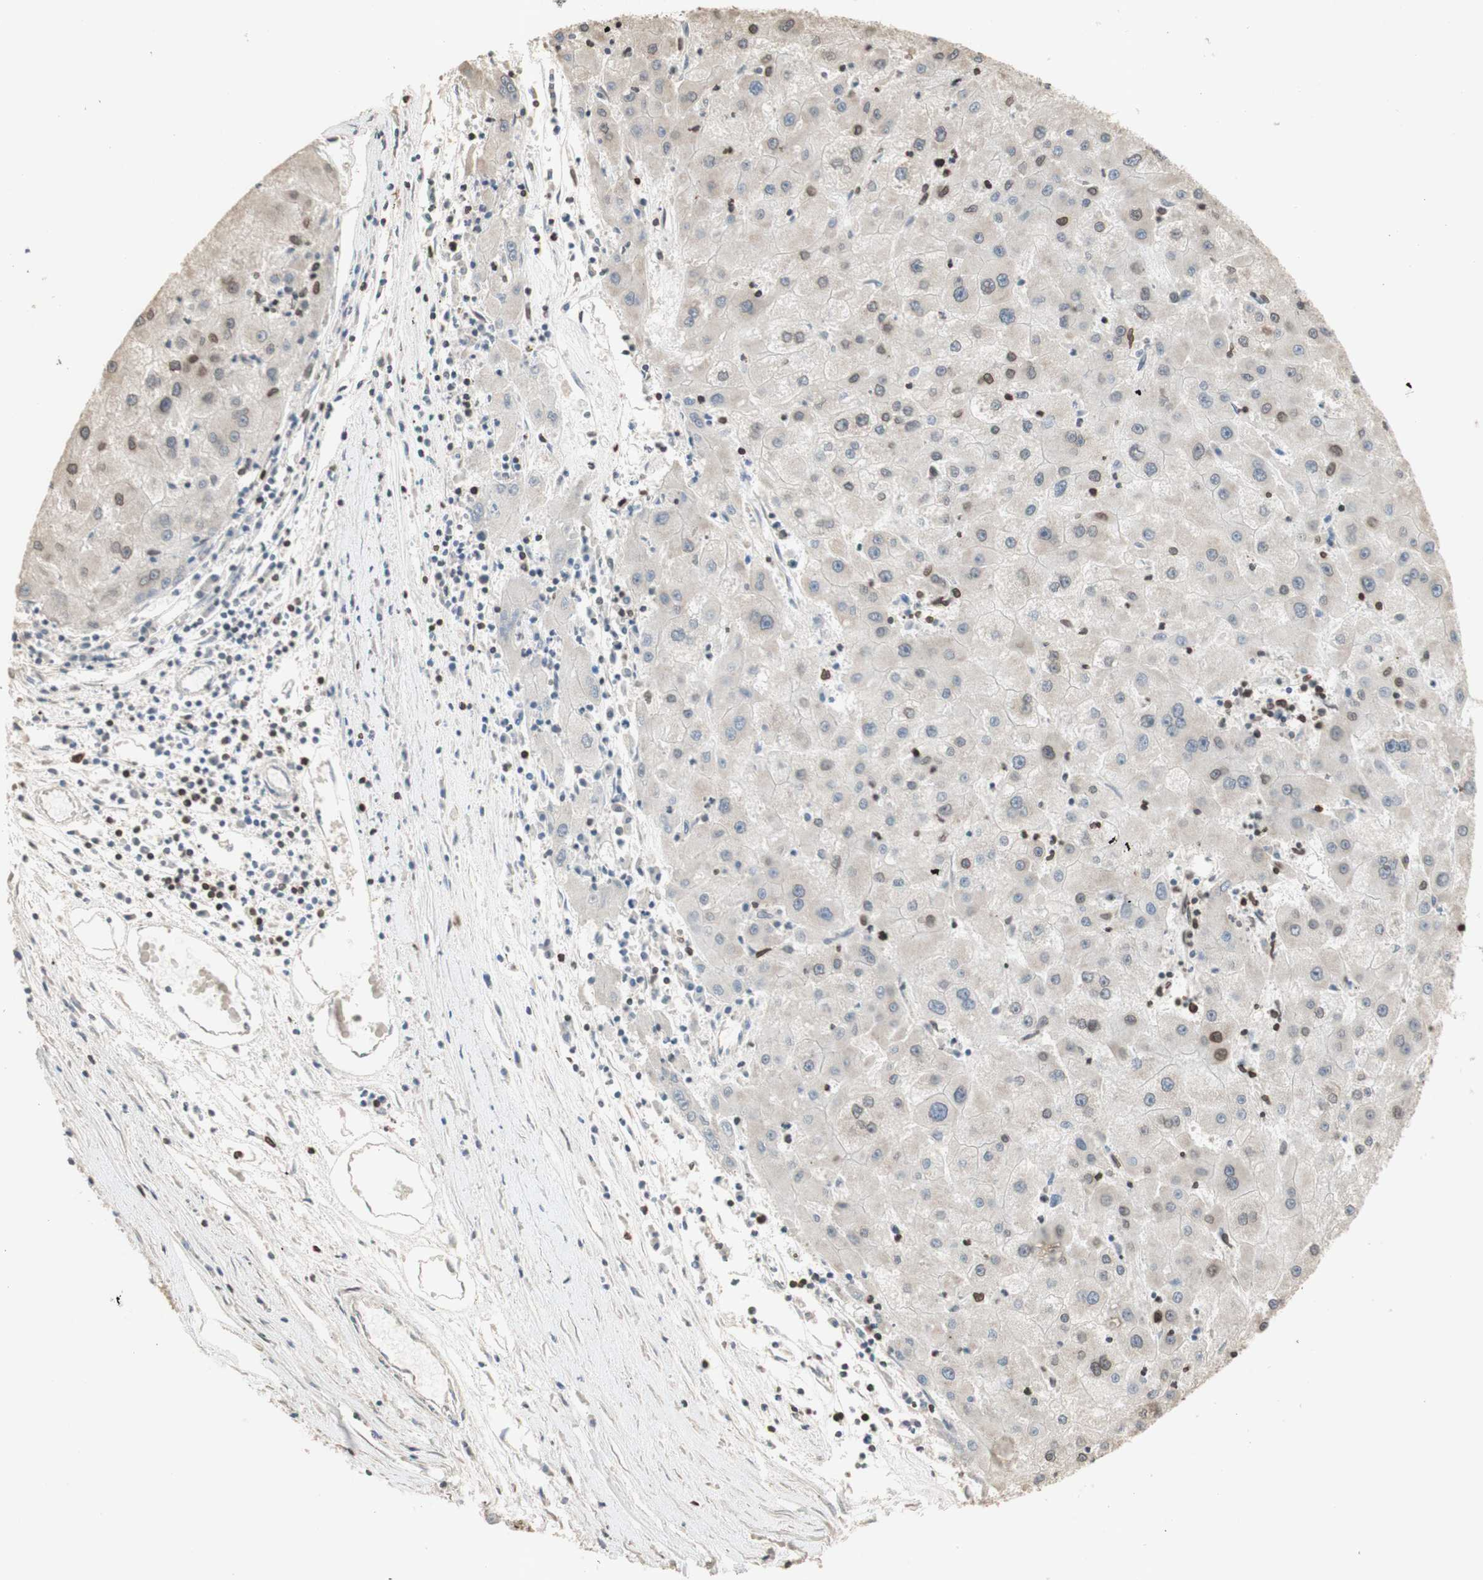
{"staining": {"intensity": "moderate", "quantity": "25%-75%", "location": "cytoplasmic/membranous,nuclear"}, "tissue": "liver cancer", "cell_type": "Tumor cells", "image_type": "cancer", "snomed": [{"axis": "morphology", "description": "Carcinoma, Hepatocellular, NOS"}, {"axis": "topography", "description": "Liver"}], "caption": "Immunohistochemical staining of human liver cancer demonstrates medium levels of moderate cytoplasmic/membranous and nuclear positivity in about 25%-75% of tumor cells. The protein is shown in brown color, while the nuclei are stained blue.", "gene": "TMPO", "patient": {"sex": "male", "age": 72}}